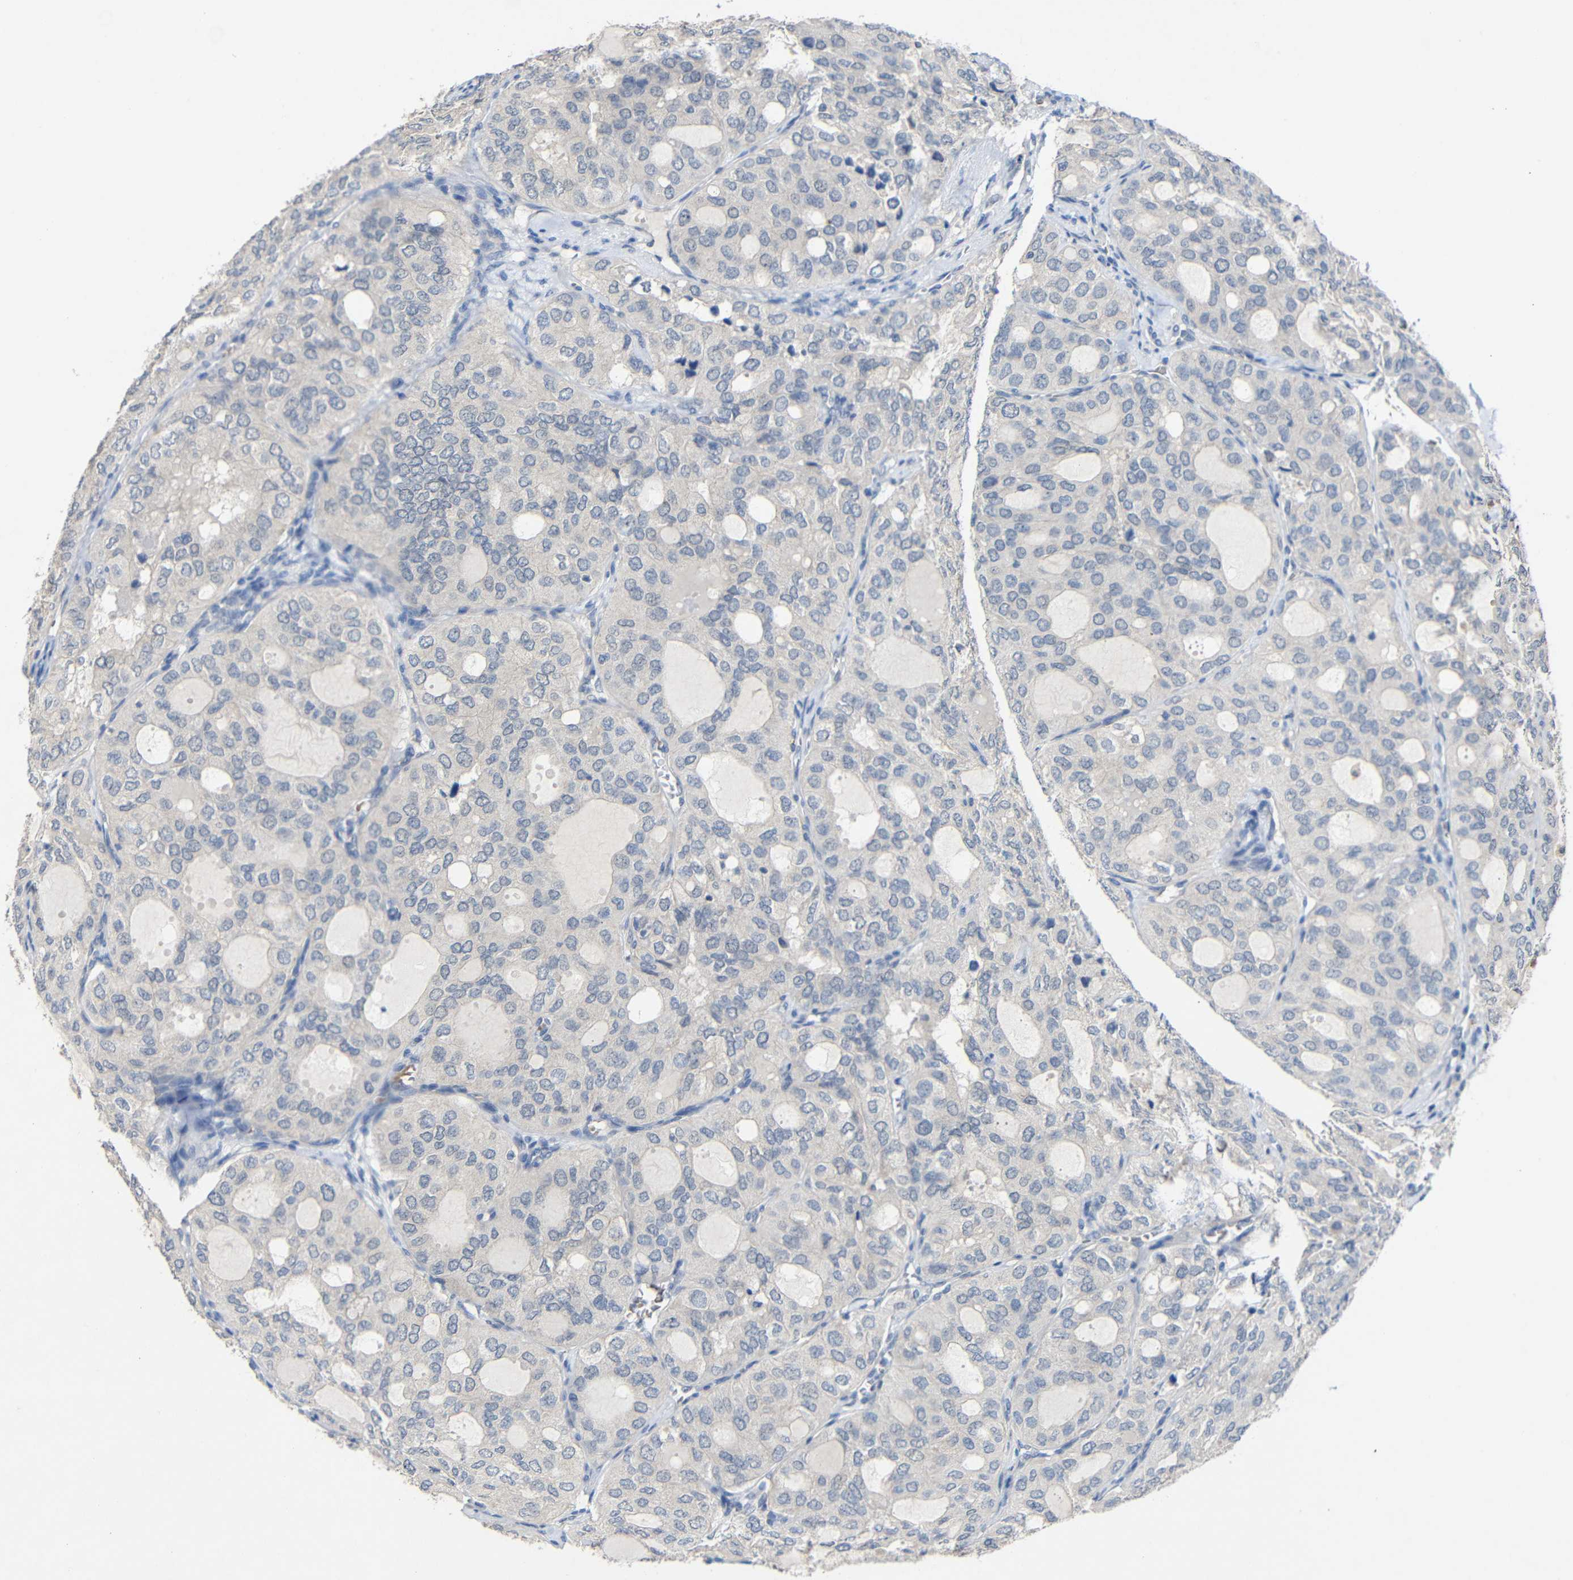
{"staining": {"intensity": "negative", "quantity": "none", "location": "none"}, "tissue": "thyroid cancer", "cell_type": "Tumor cells", "image_type": "cancer", "snomed": [{"axis": "morphology", "description": "Follicular adenoma carcinoma, NOS"}, {"axis": "topography", "description": "Thyroid gland"}], "caption": "Human thyroid cancer stained for a protein using IHC demonstrates no staining in tumor cells.", "gene": "HNF1A", "patient": {"sex": "male", "age": 75}}